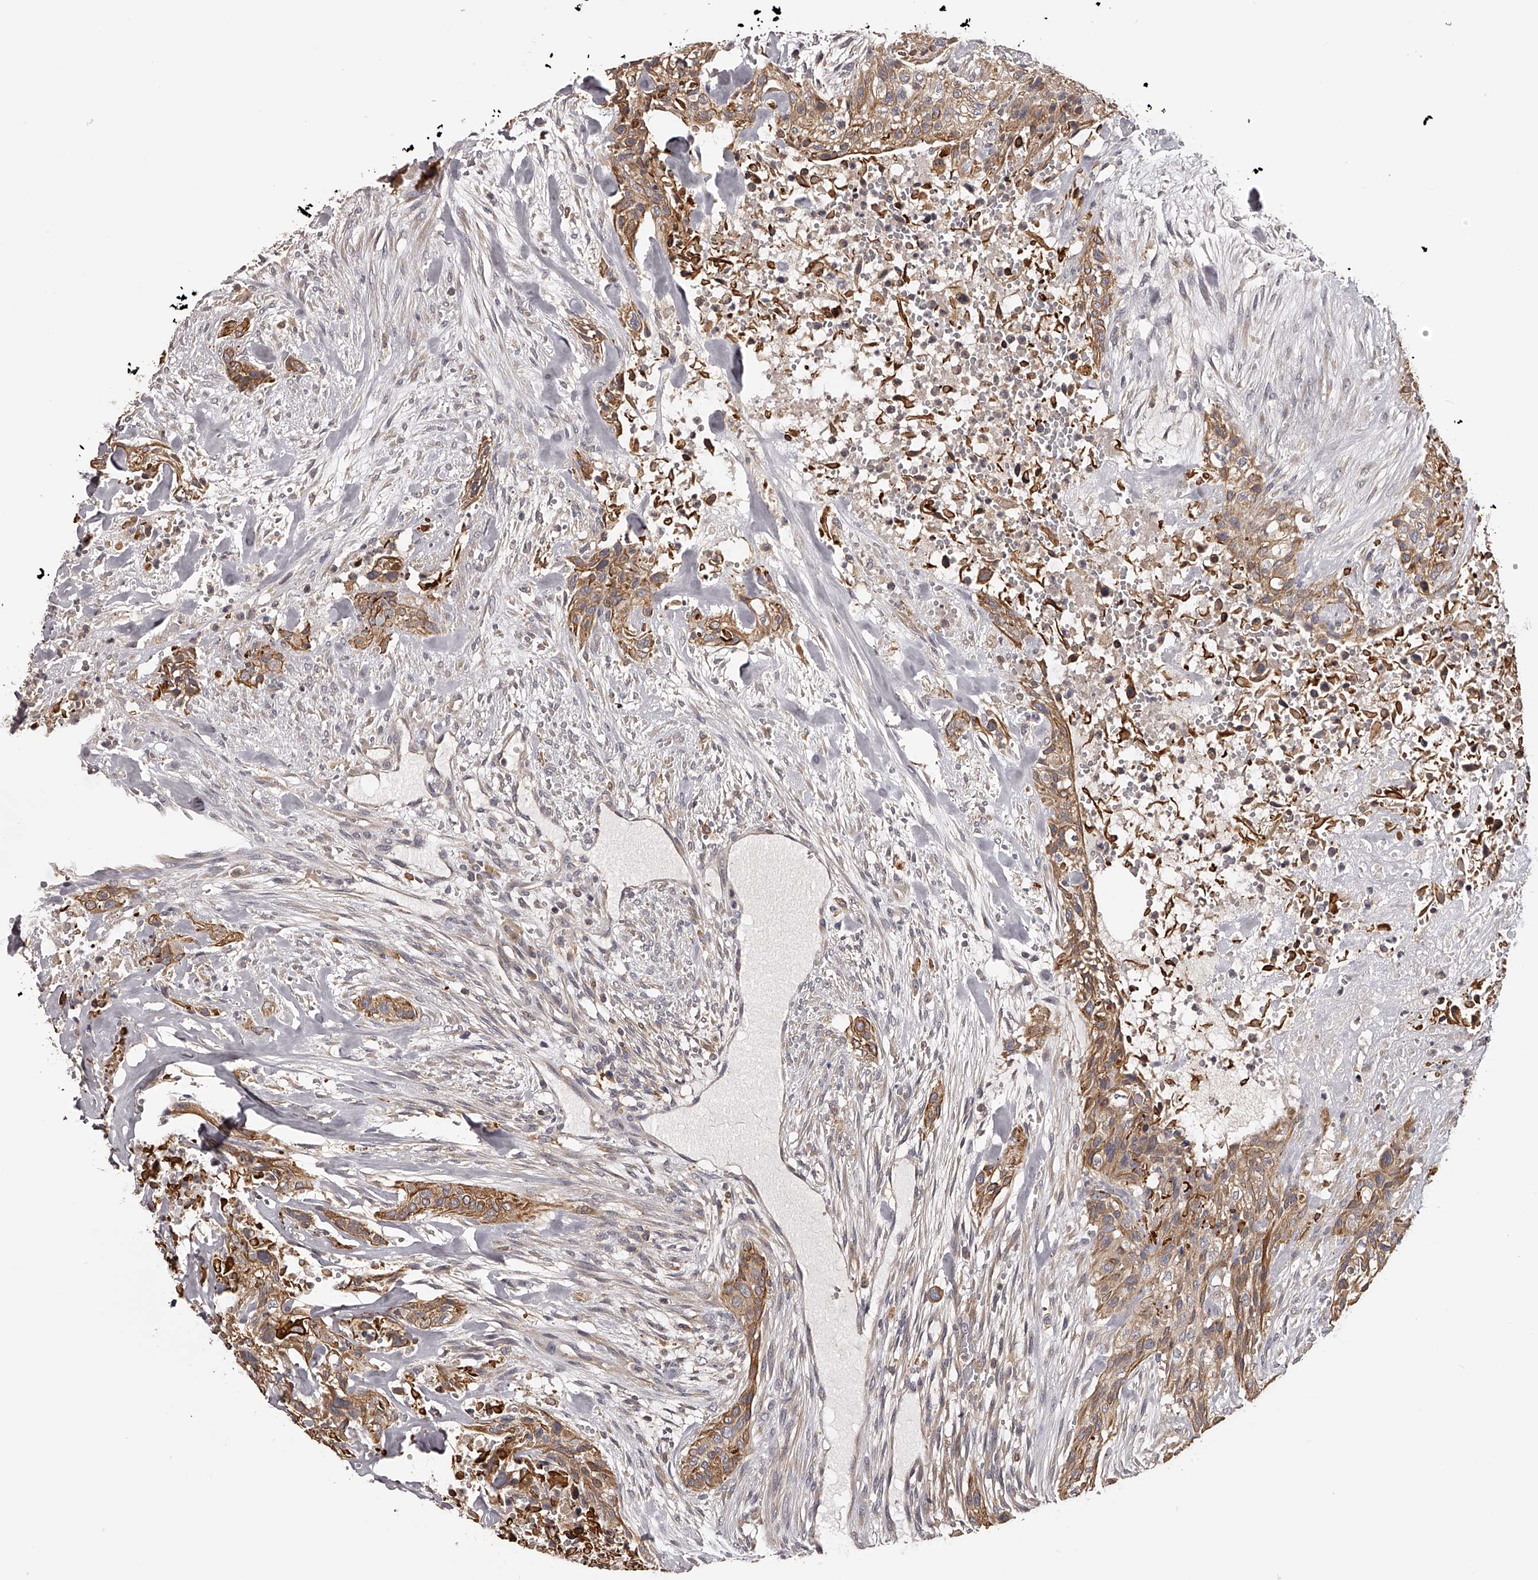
{"staining": {"intensity": "moderate", "quantity": ">75%", "location": "cytoplasmic/membranous"}, "tissue": "urothelial cancer", "cell_type": "Tumor cells", "image_type": "cancer", "snomed": [{"axis": "morphology", "description": "Urothelial carcinoma, High grade"}, {"axis": "topography", "description": "Urinary bladder"}], "caption": "A brown stain highlights moderate cytoplasmic/membranous positivity of a protein in high-grade urothelial carcinoma tumor cells. (DAB IHC, brown staining for protein, blue staining for nuclei).", "gene": "TNN", "patient": {"sex": "male", "age": 35}}